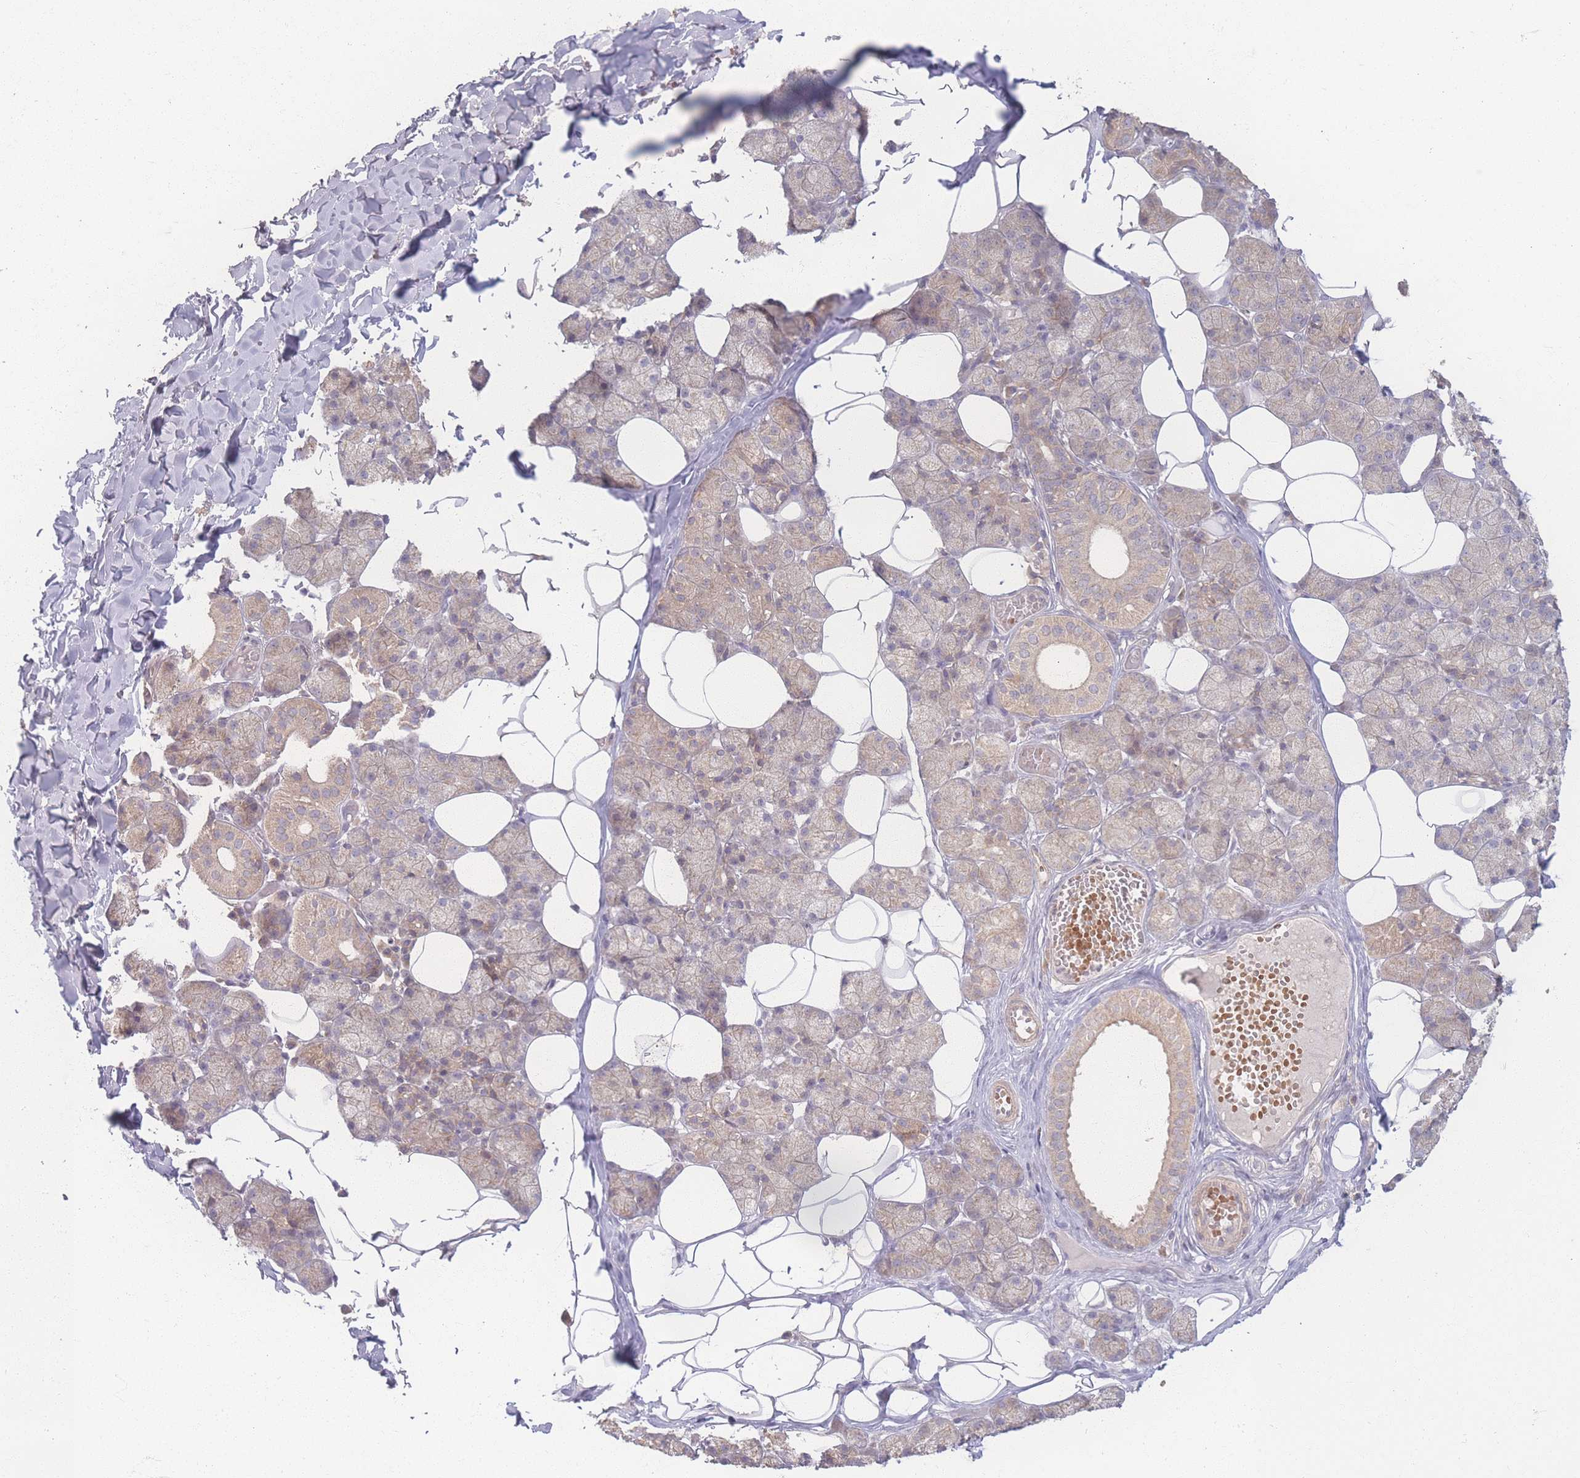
{"staining": {"intensity": "weak", "quantity": ">75%", "location": "cytoplasmic/membranous"}, "tissue": "salivary gland", "cell_type": "Glandular cells", "image_type": "normal", "snomed": [{"axis": "morphology", "description": "Normal tissue, NOS"}, {"axis": "topography", "description": "Salivary gland"}], "caption": "Protein staining shows weak cytoplasmic/membranous staining in about >75% of glandular cells in unremarkable salivary gland. (brown staining indicates protein expression, while blue staining denotes nuclei).", "gene": "INSR", "patient": {"sex": "female", "age": 33}}